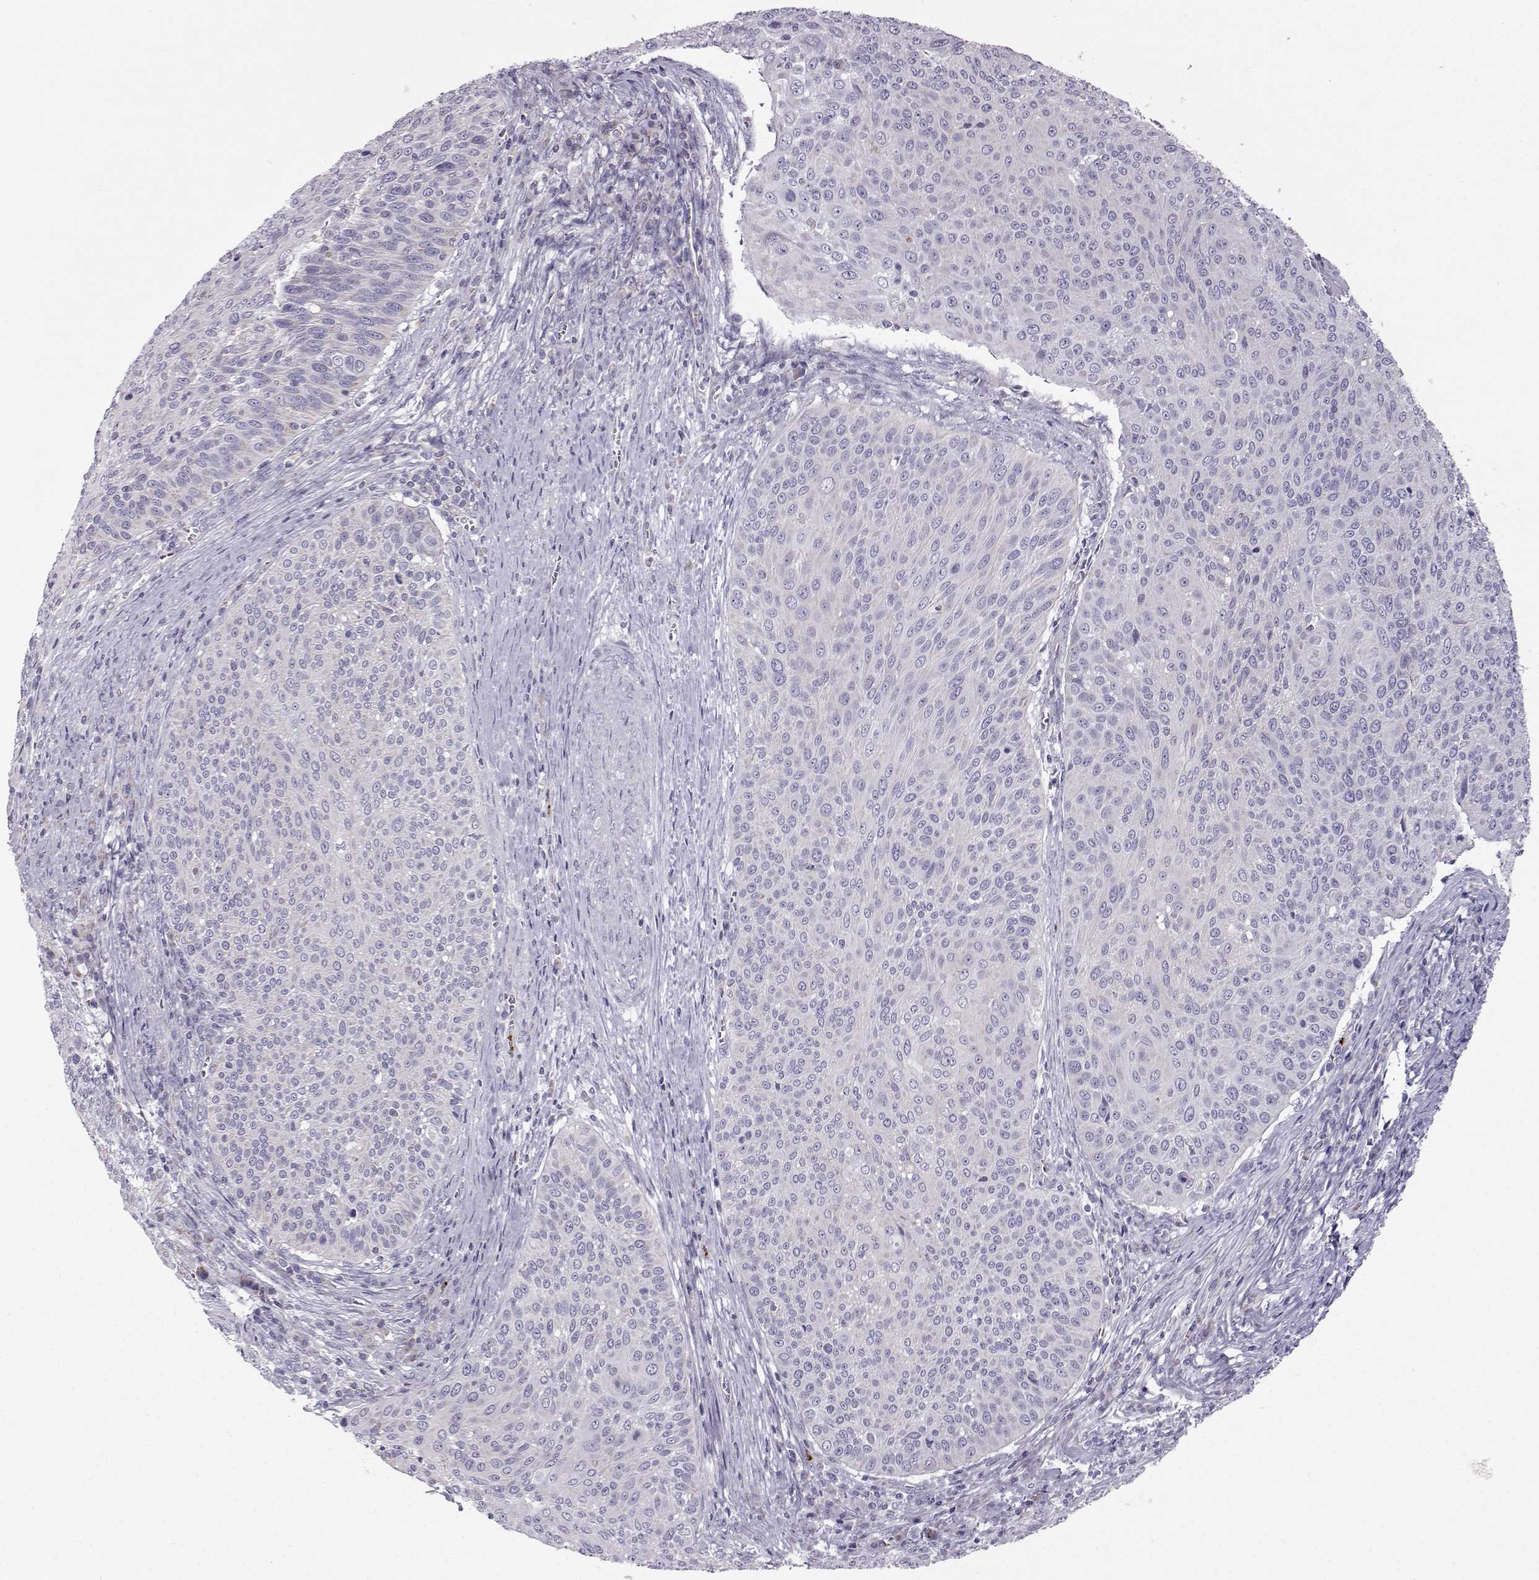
{"staining": {"intensity": "negative", "quantity": "none", "location": "none"}, "tissue": "cervical cancer", "cell_type": "Tumor cells", "image_type": "cancer", "snomed": [{"axis": "morphology", "description": "Squamous cell carcinoma, NOS"}, {"axis": "topography", "description": "Cervix"}], "caption": "DAB immunohistochemical staining of cervical cancer (squamous cell carcinoma) exhibits no significant positivity in tumor cells. (Brightfield microscopy of DAB (3,3'-diaminobenzidine) immunohistochemistry at high magnification).", "gene": "CLN6", "patient": {"sex": "female", "age": 31}}